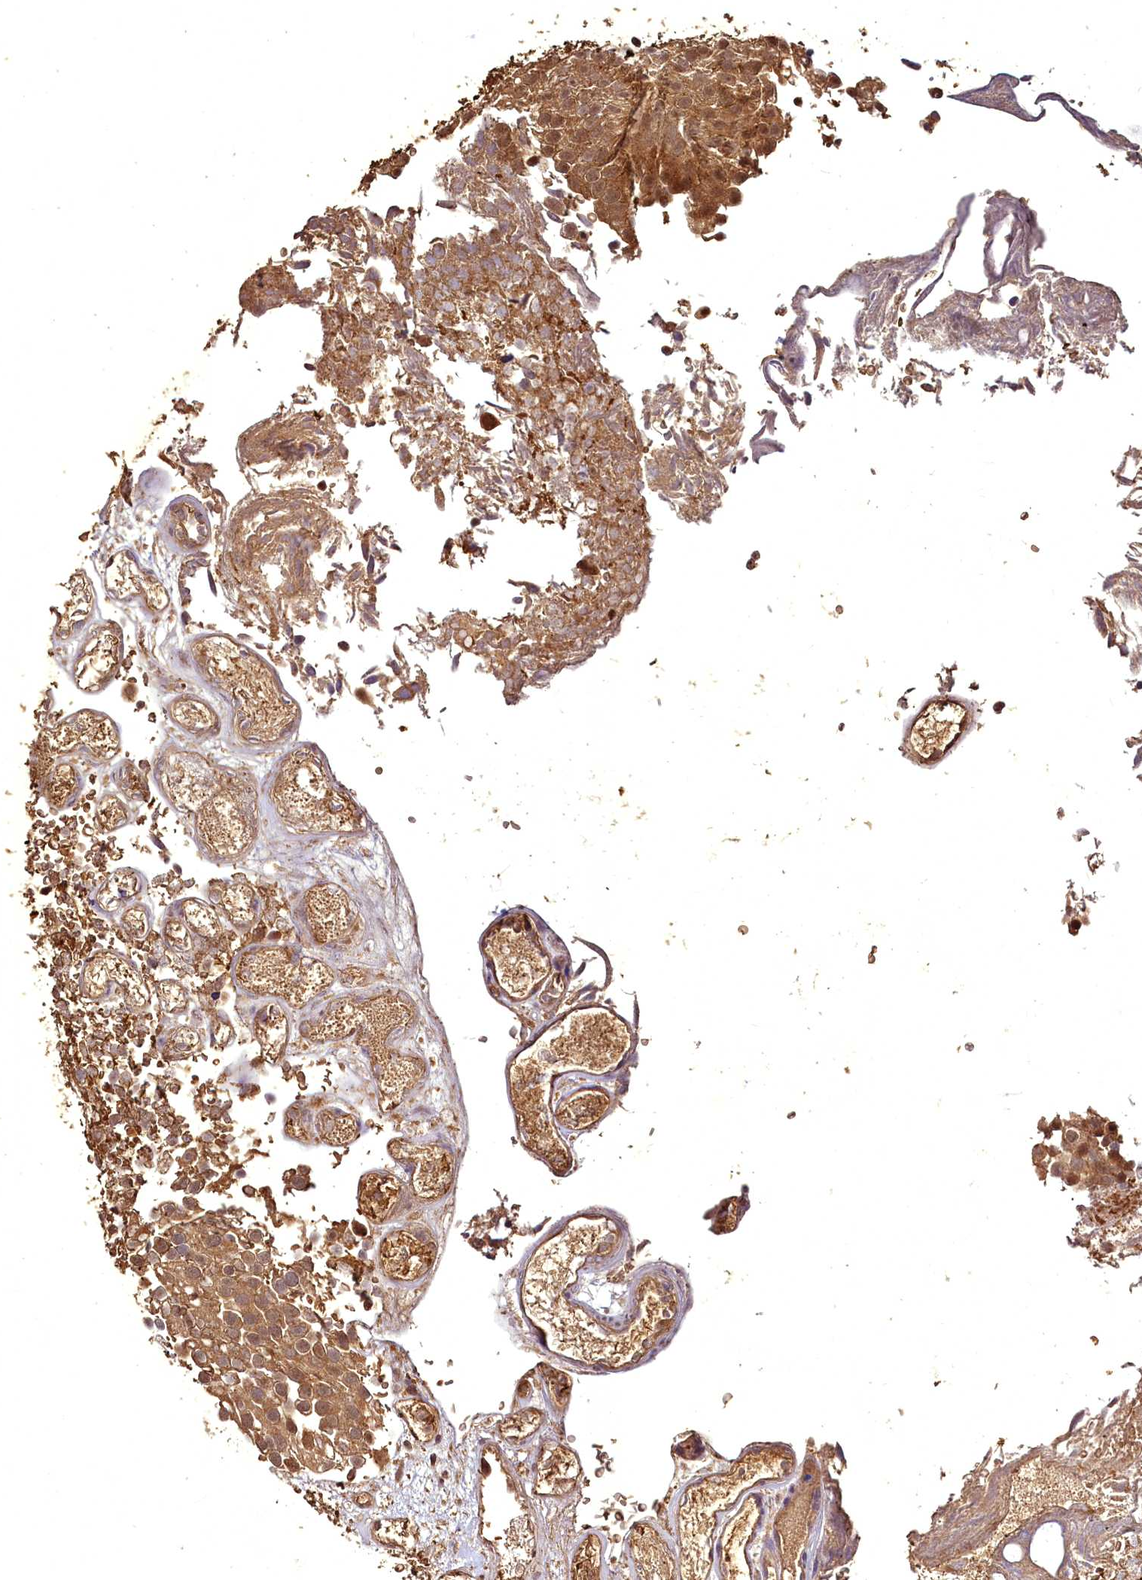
{"staining": {"intensity": "moderate", "quantity": ">75%", "location": "cytoplasmic/membranous,nuclear"}, "tissue": "urothelial cancer", "cell_type": "Tumor cells", "image_type": "cancer", "snomed": [{"axis": "morphology", "description": "Urothelial carcinoma, Low grade"}, {"axis": "topography", "description": "Urinary bladder"}], "caption": "High-magnification brightfield microscopy of urothelial cancer stained with DAB (3,3'-diaminobenzidine) (brown) and counterstained with hematoxylin (blue). tumor cells exhibit moderate cytoplasmic/membranous and nuclear staining is present in approximately>75% of cells. Nuclei are stained in blue.", "gene": "VPS51", "patient": {"sex": "male", "age": 78}}